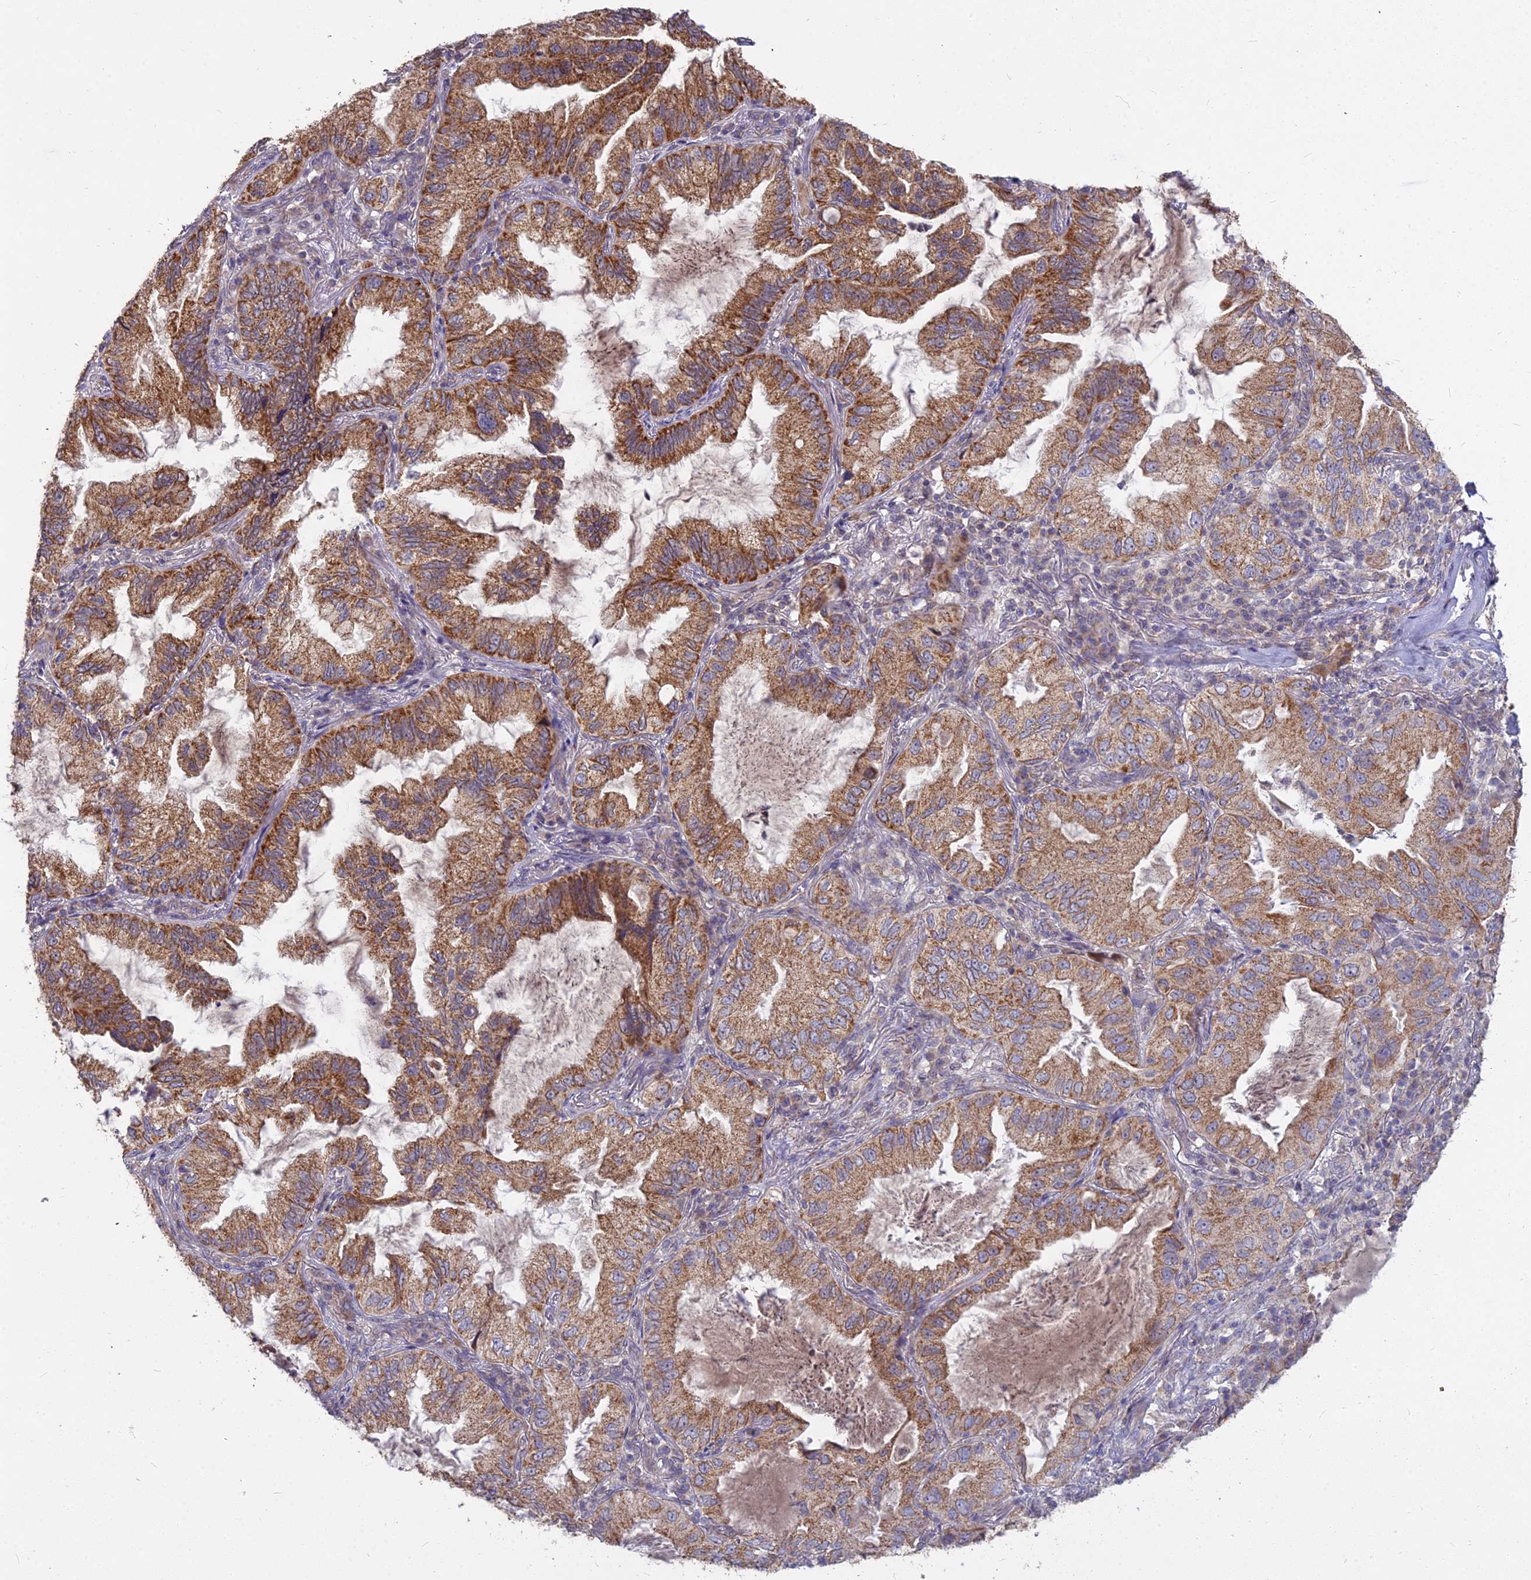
{"staining": {"intensity": "strong", "quantity": ">75%", "location": "cytoplasmic/membranous"}, "tissue": "lung cancer", "cell_type": "Tumor cells", "image_type": "cancer", "snomed": [{"axis": "morphology", "description": "Adenocarcinoma, NOS"}, {"axis": "topography", "description": "Lung"}], "caption": "Immunohistochemistry staining of lung adenocarcinoma, which exhibits high levels of strong cytoplasmic/membranous staining in about >75% of tumor cells indicating strong cytoplasmic/membranous protein positivity. The staining was performed using DAB (3,3'-diaminobenzidine) (brown) for protein detection and nuclei were counterstained in hematoxylin (blue).", "gene": "MICU2", "patient": {"sex": "female", "age": 69}}